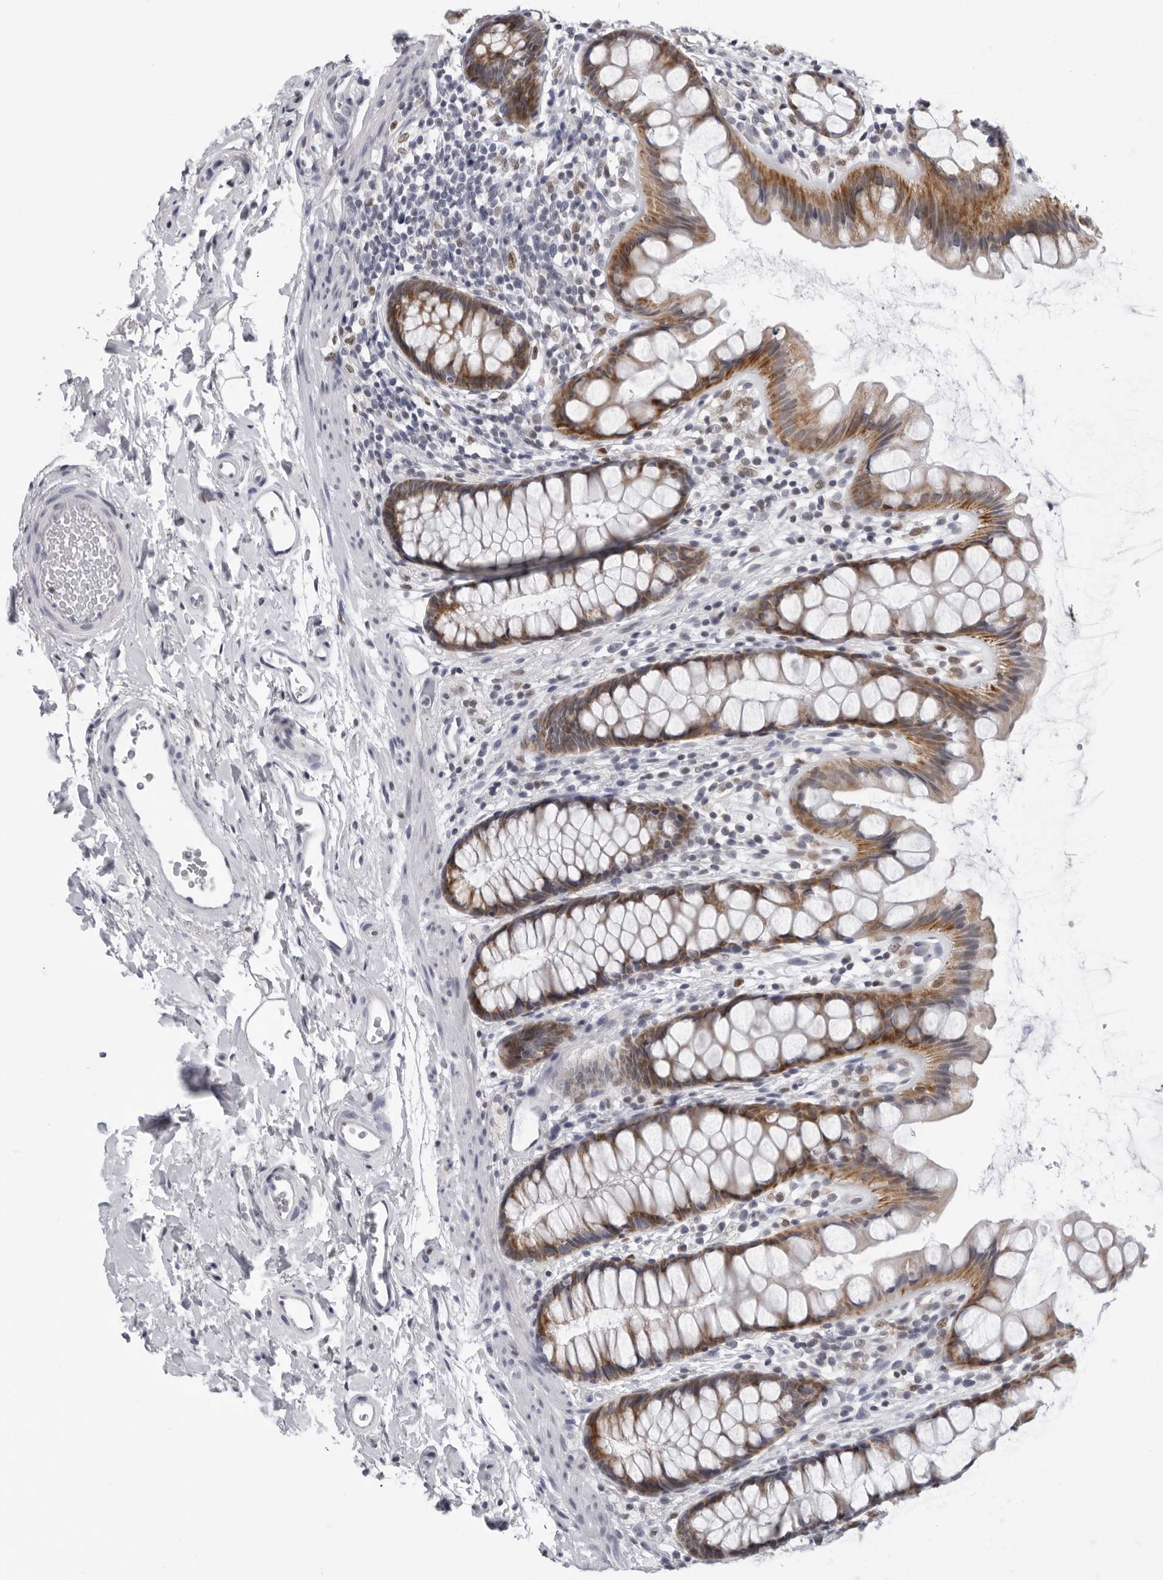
{"staining": {"intensity": "moderate", "quantity": ">75%", "location": "cytoplasmic/membranous"}, "tissue": "rectum", "cell_type": "Glandular cells", "image_type": "normal", "snomed": [{"axis": "morphology", "description": "Normal tissue, NOS"}, {"axis": "topography", "description": "Rectum"}], "caption": "Immunohistochemistry (IHC) of benign rectum displays medium levels of moderate cytoplasmic/membranous positivity in approximately >75% of glandular cells.", "gene": "CPT2", "patient": {"sex": "female", "age": 65}}